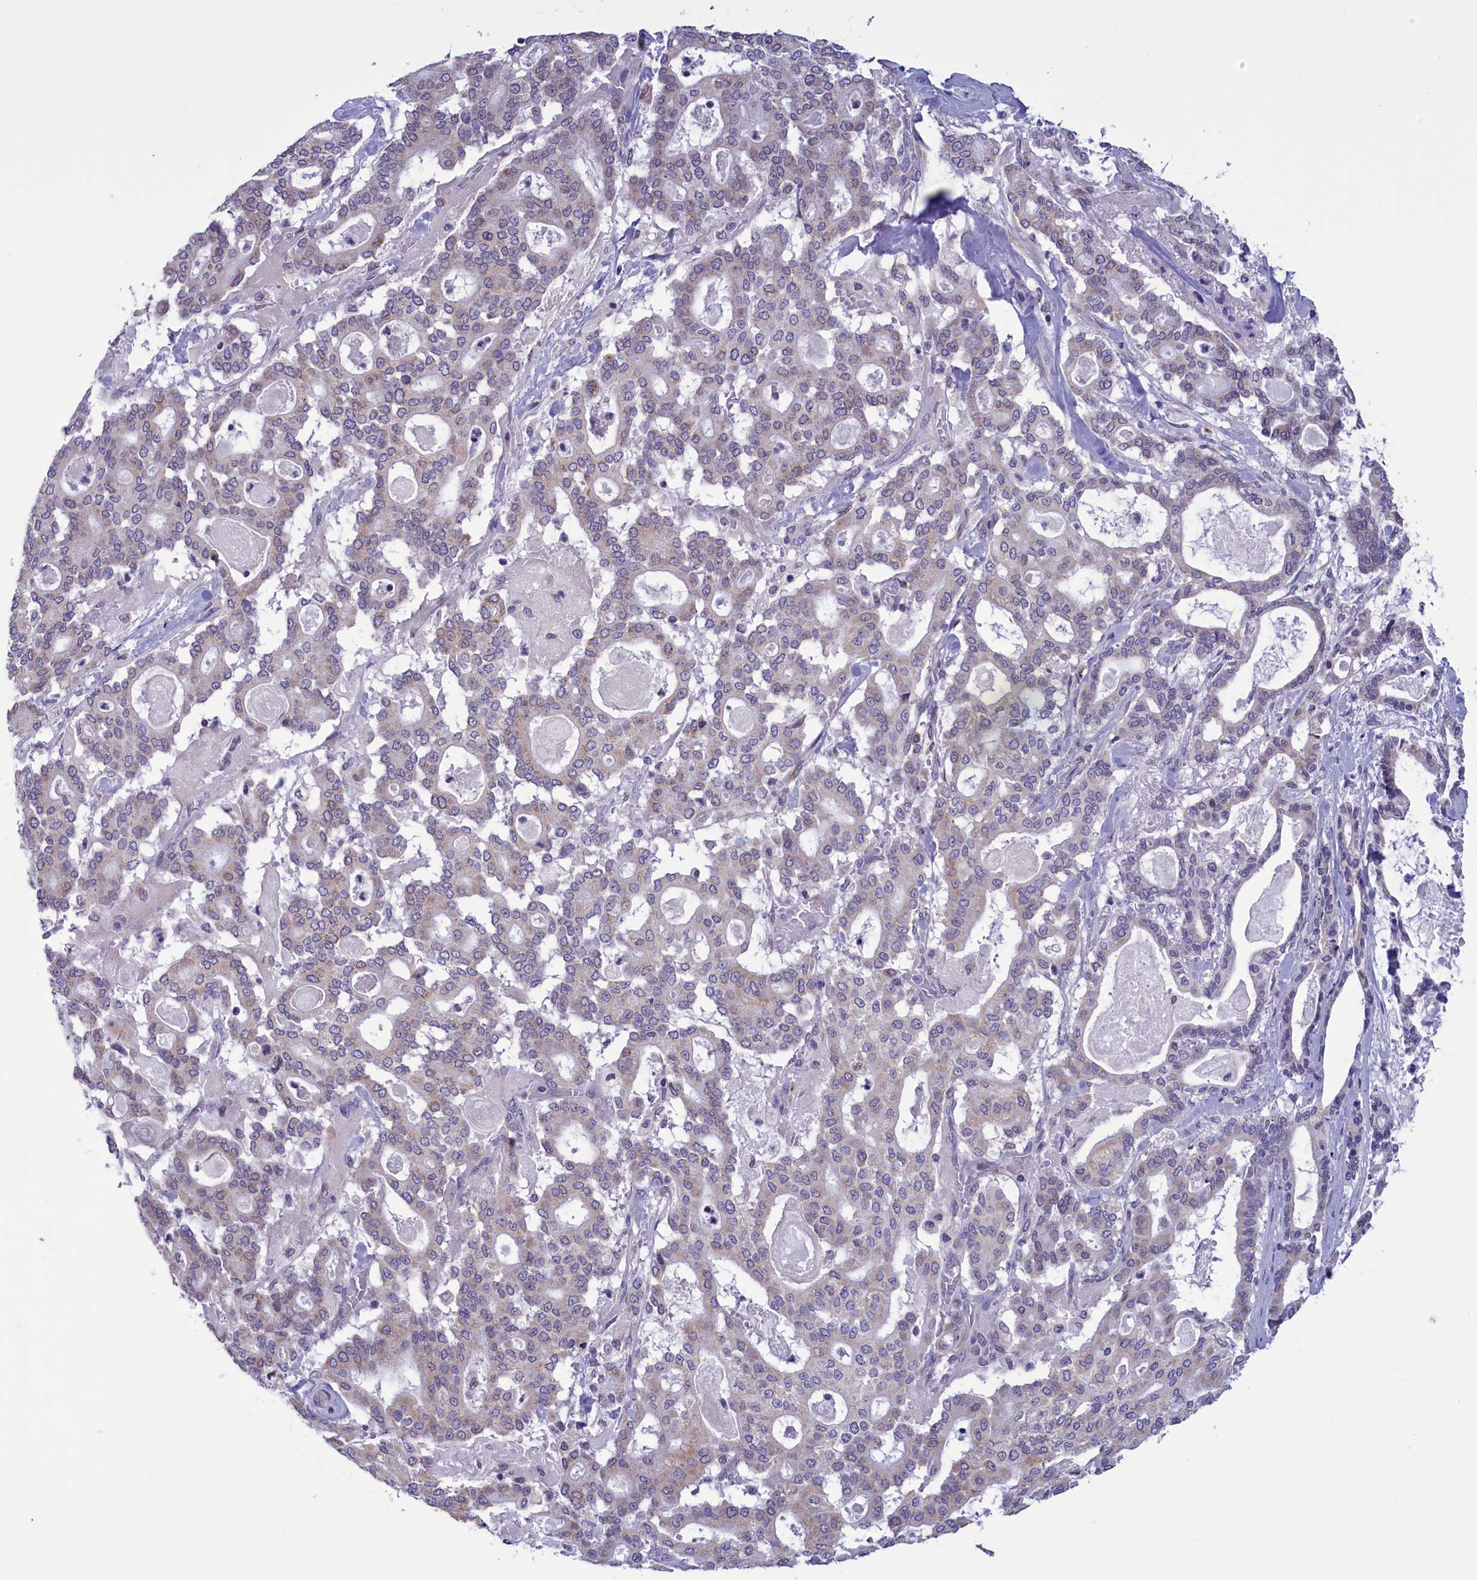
{"staining": {"intensity": "weak", "quantity": "25%-75%", "location": "cytoplasmic/membranous"}, "tissue": "pancreatic cancer", "cell_type": "Tumor cells", "image_type": "cancer", "snomed": [{"axis": "morphology", "description": "Adenocarcinoma, NOS"}, {"axis": "topography", "description": "Pancreas"}], "caption": "Pancreatic cancer (adenocarcinoma) was stained to show a protein in brown. There is low levels of weak cytoplasmic/membranous staining in about 25%-75% of tumor cells. (DAB IHC, brown staining for protein, blue staining for nuclei).", "gene": "PARS2", "patient": {"sex": "male", "age": 63}}